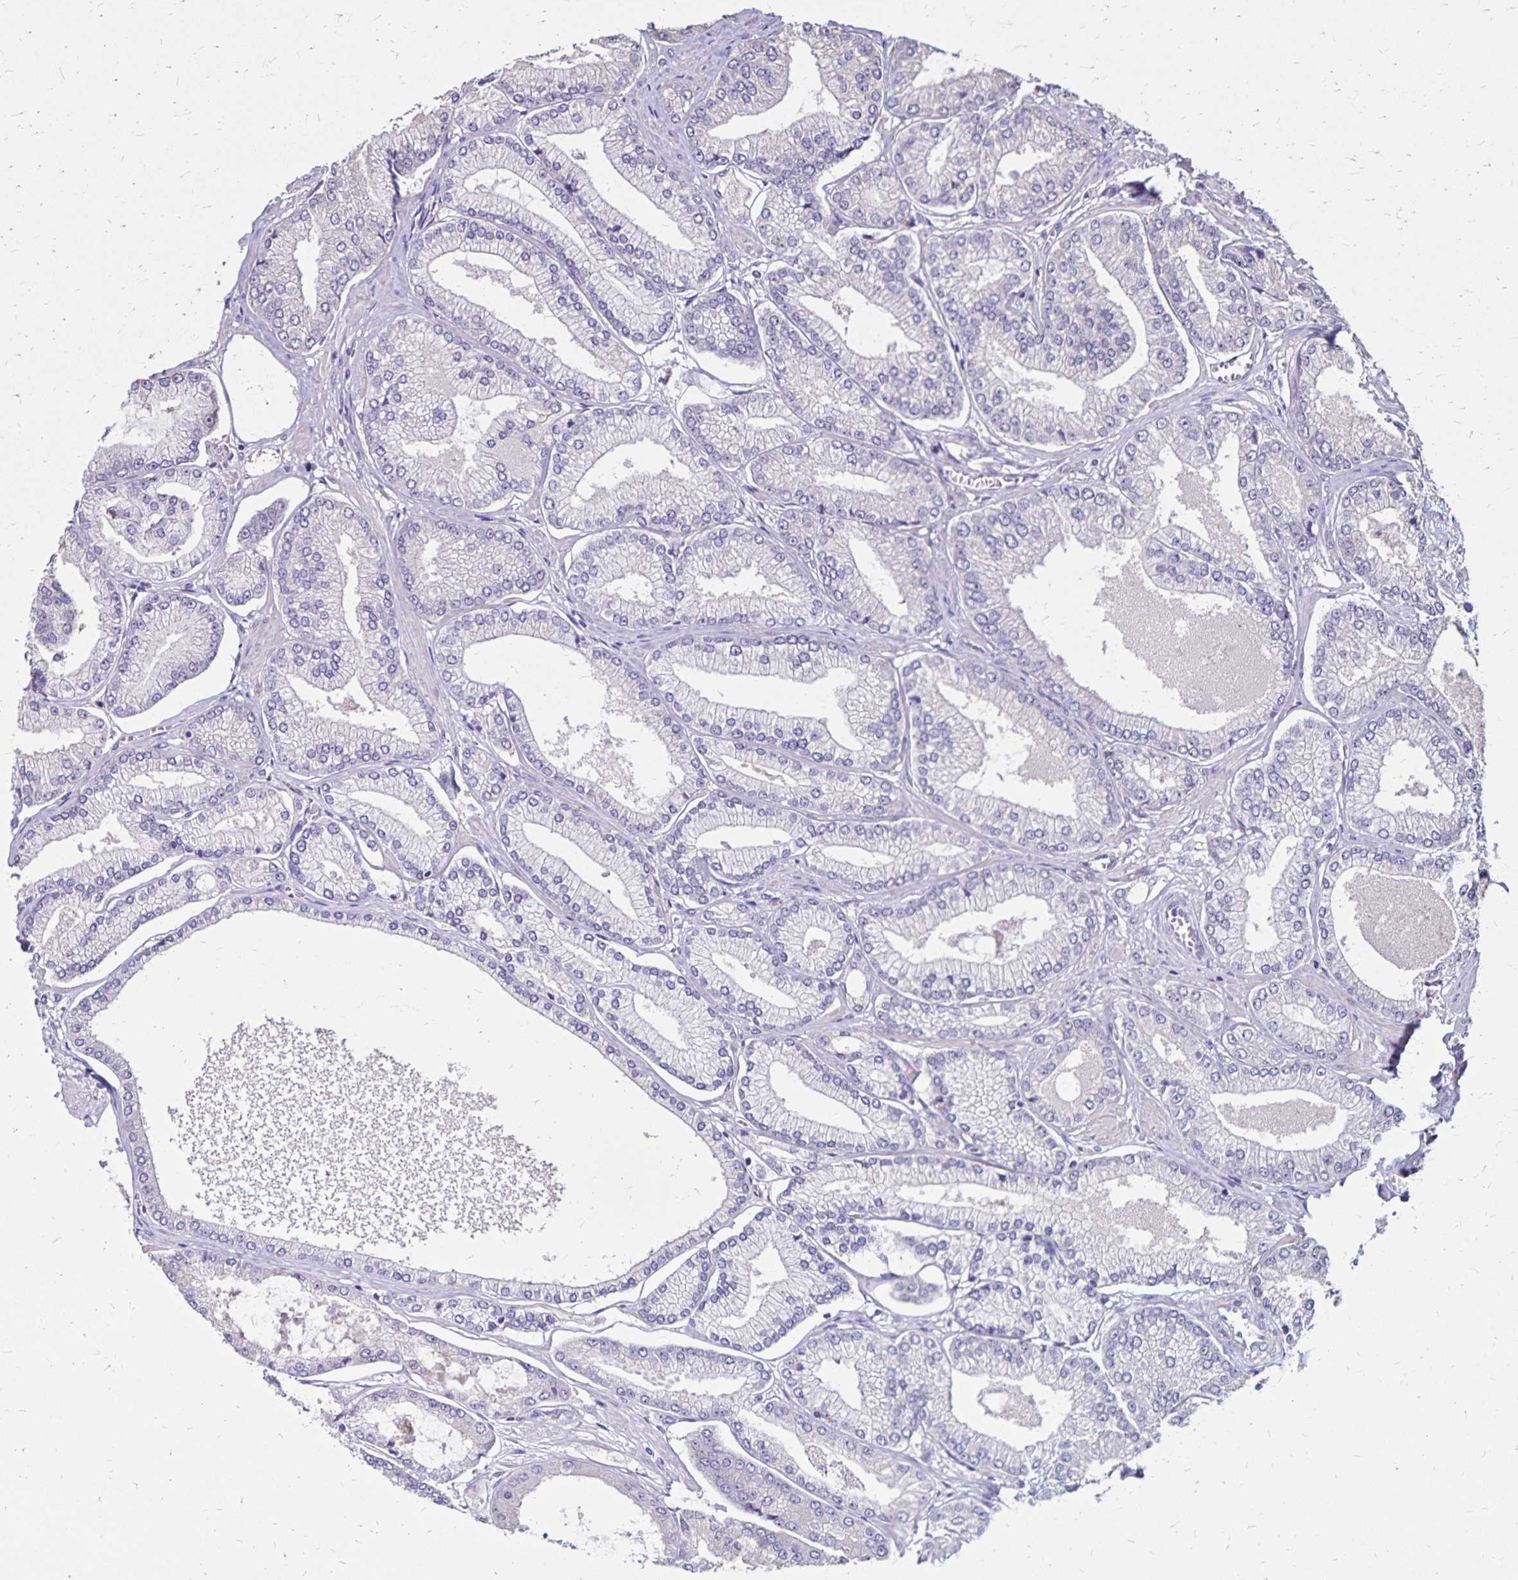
{"staining": {"intensity": "negative", "quantity": "none", "location": "none"}, "tissue": "prostate cancer", "cell_type": "Tumor cells", "image_type": "cancer", "snomed": [{"axis": "morphology", "description": "Adenocarcinoma, Low grade"}, {"axis": "topography", "description": "Prostate"}], "caption": "This is an IHC micrograph of human adenocarcinoma (low-grade) (prostate). There is no positivity in tumor cells.", "gene": "SH3GL3", "patient": {"sex": "male", "age": 55}}